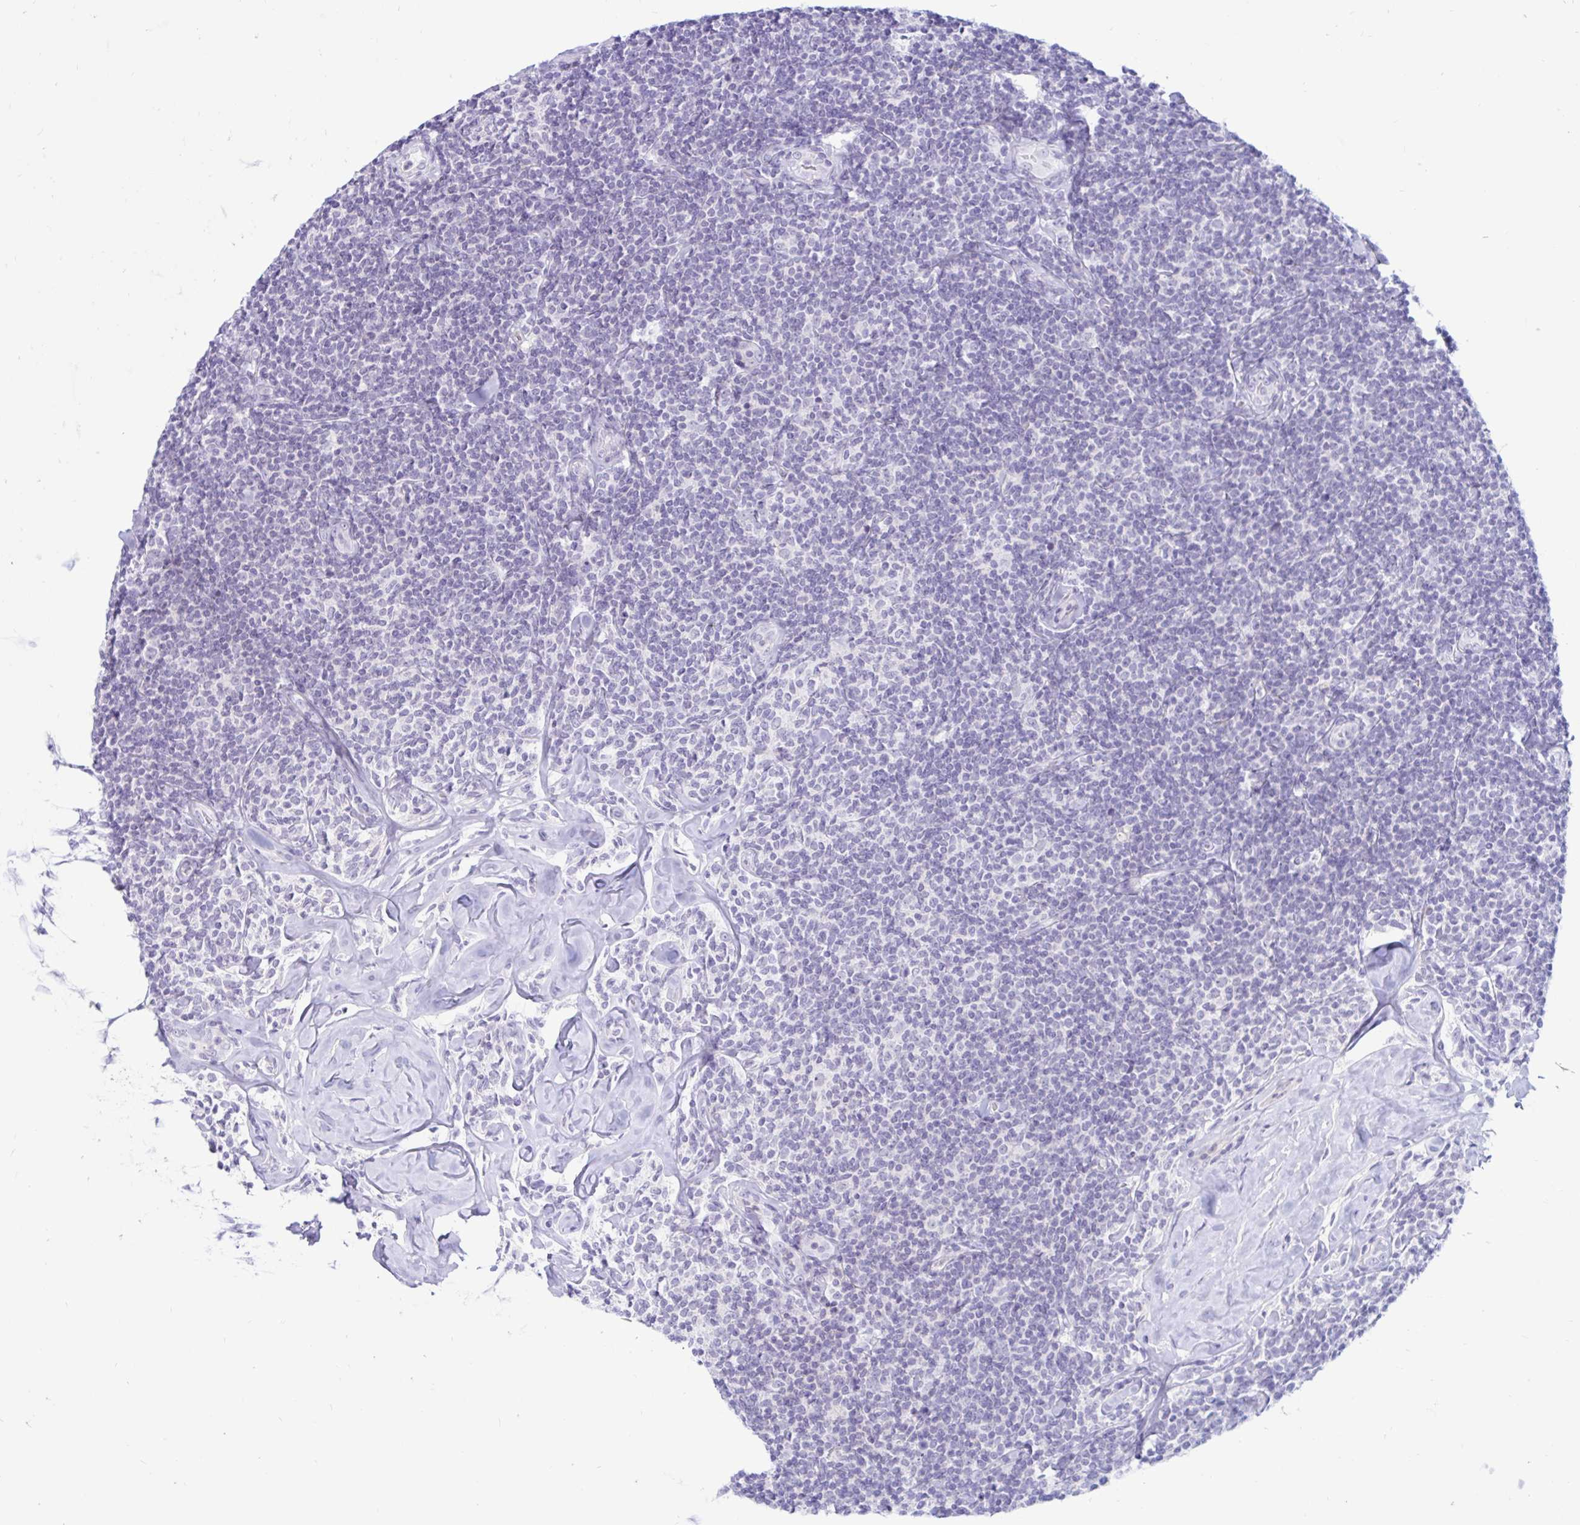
{"staining": {"intensity": "negative", "quantity": "none", "location": "none"}, "tissue": "lymphoma", "cell_type": "Tumor cells", "image_type": "cancer", "snomed": [{"axis": "morphology", "description": "Malignant lymphoma, non-Hodgkin's type, Low grade"}, {"axis": "topography", "description": "Lymph node"}], "caption": "Human malignant lymphoma, non-Hodgkin's type (low-grade) stained for a protein using immunohistochemistry (IHC) displays no expression in tumor cells.", "gene": "BEST1", "patient": {"sex": "female", "age": 56}}